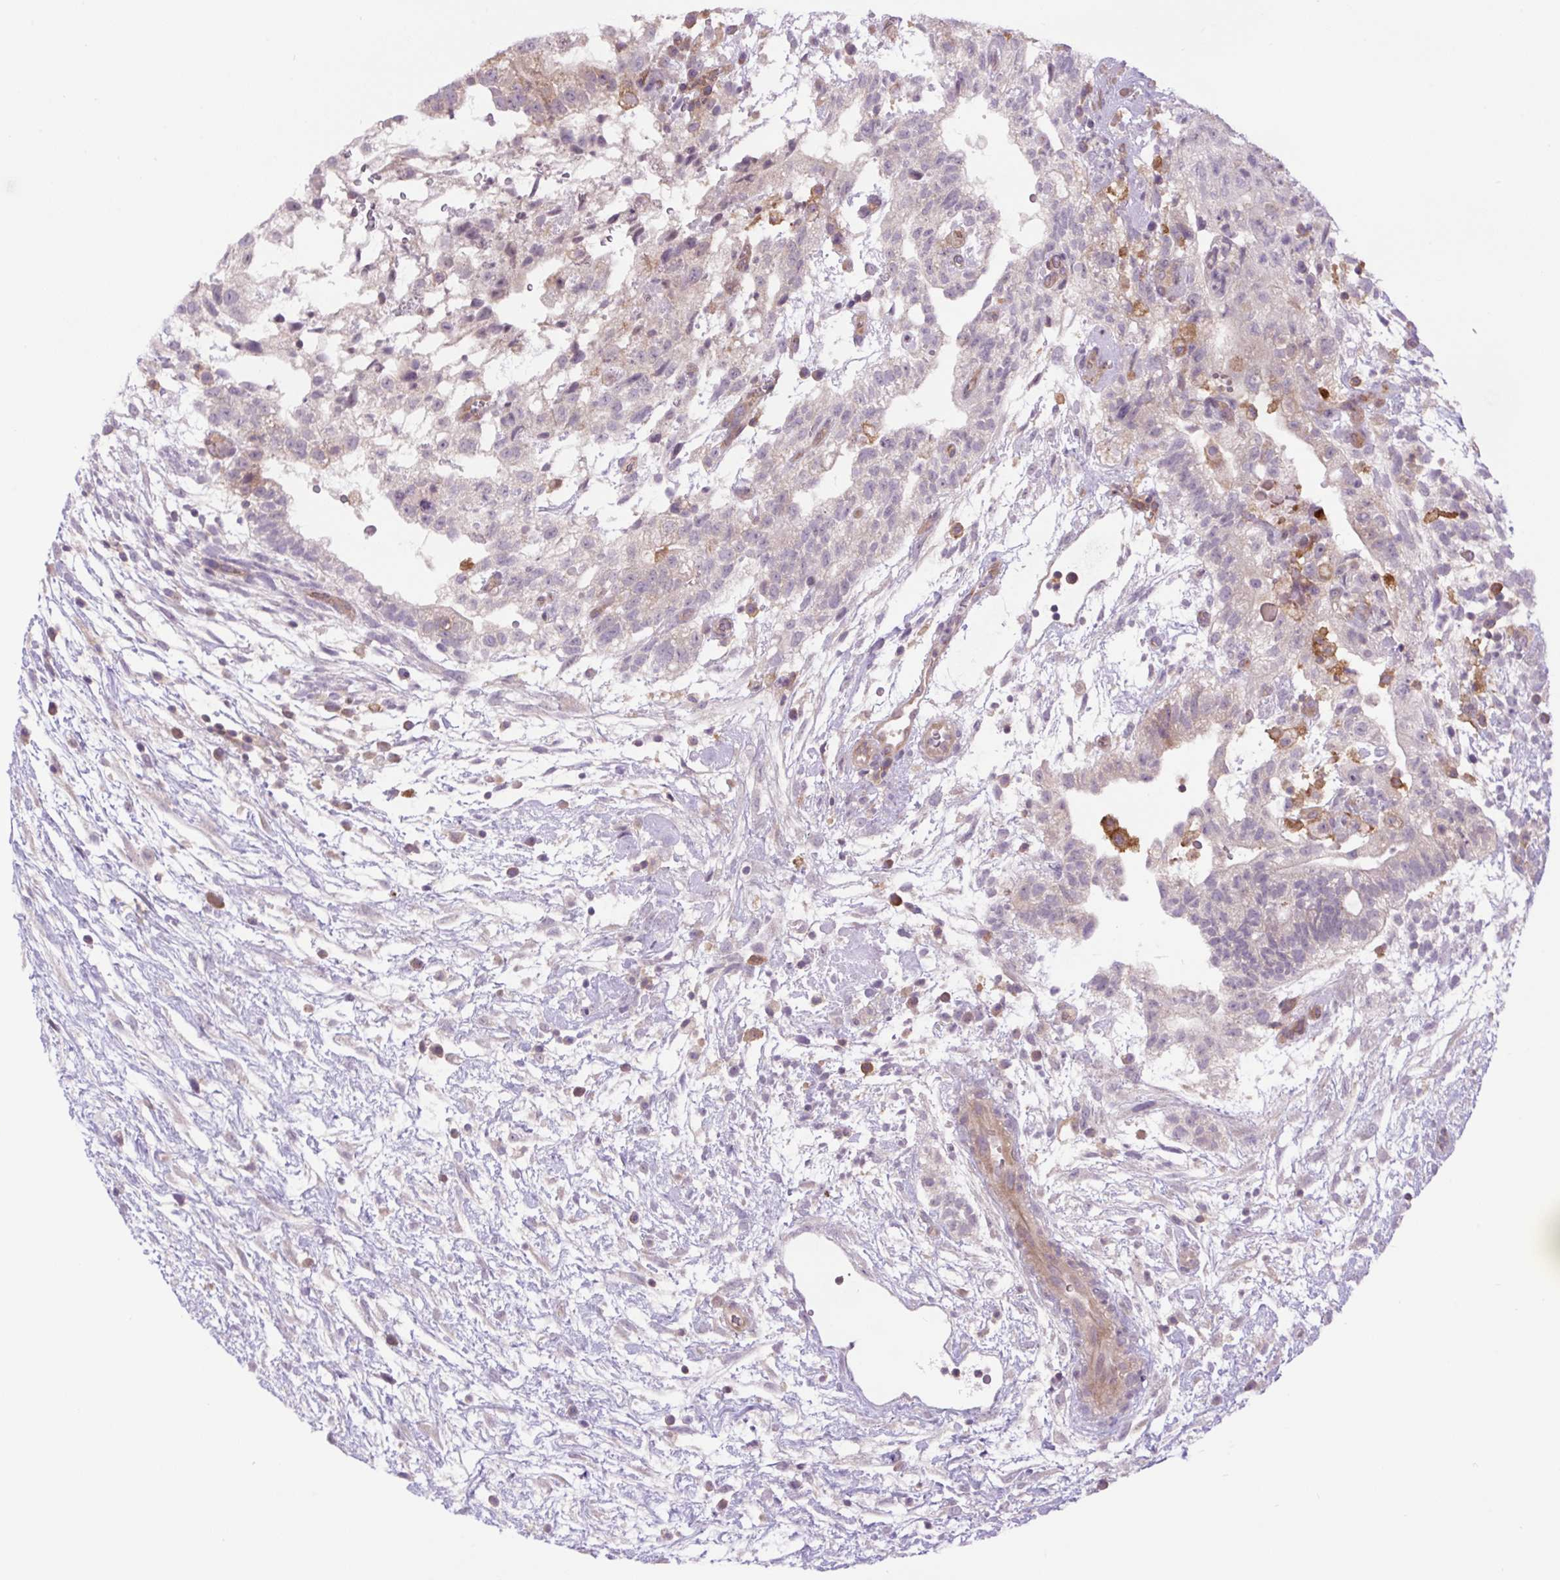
{"staining": {"intensity": "weak", "quantity": "<25%", "location": "cytoplasmic/membranous"}, "tissue": "testis cancer", "cell_type": "Tumor cells", "image_type": "cancer", "snomed": [{"axis": "morphology", "description": "Carcinoma, Embryonal, NOS"}, {"axis": "topography", "description": "Testis"}], "caption": "An immunohistochemistry photomicrograph of testis cancer (embryonal carcinoma) is shown. There is no staining in tumor cells of testis cancer (embryonal carcinoma).", "gene": "MINK1", "patient": {"sex": "male", "age": 32}}